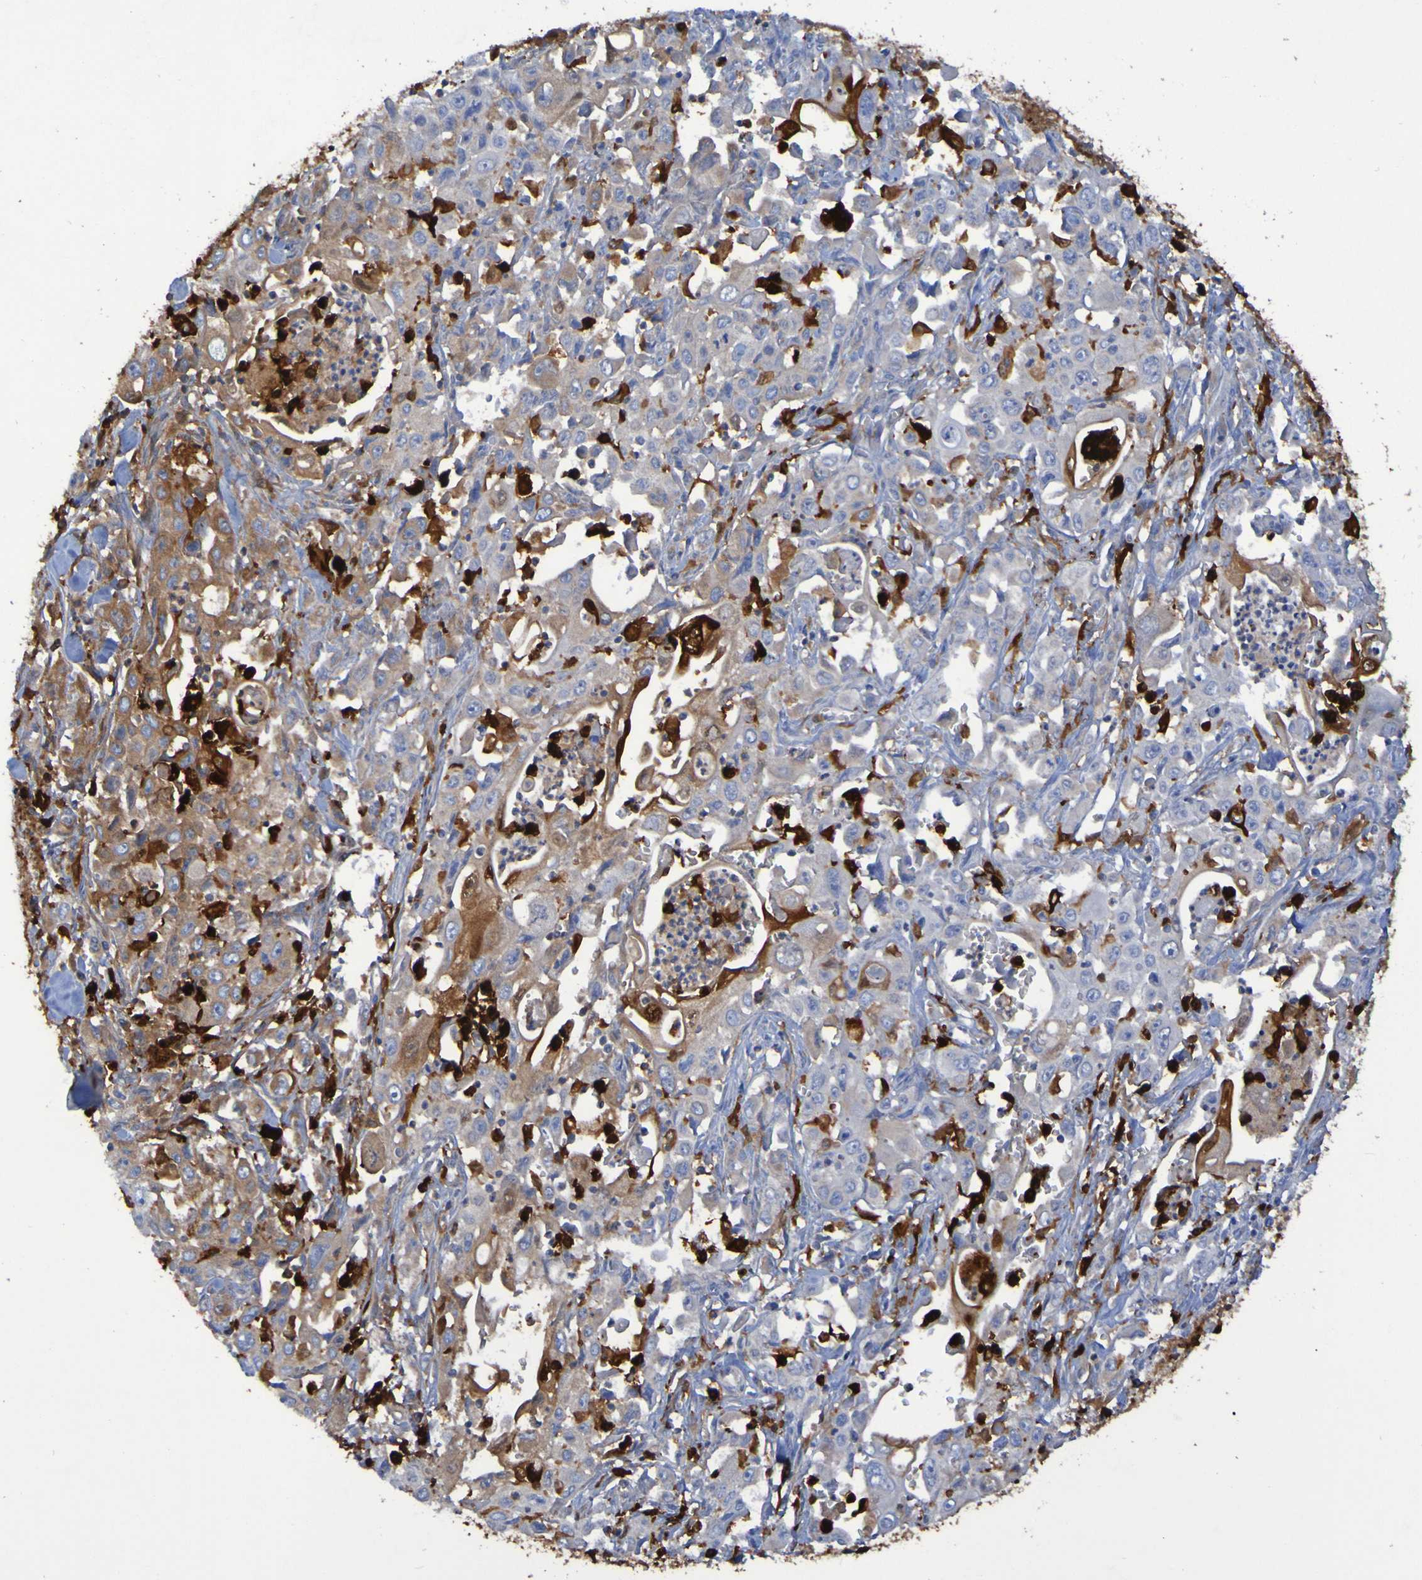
{"staining": {"intensity": "moderate", "quantity": "25%-75%", "location": "cytoplasmic/membranous"}, "tissue": "pancreatic cancer", "cell_type": "Tumor cells", "image_type": "cancer", "snomed": [{"axis": "morphology", "description": "Adenocarcinoma, NOS"}, {"axis": "topography", "description": "Pancreas"}], "caption": "Pancreatic adenocarcinoma stained with immunohistochemistry (IHC) exhibits moderate cytoplasmic/membranous staining in approximately 25%-75% of tumor cells.", "gene": "MPPE1", "patient": {"sex": "male", "age": 70}}